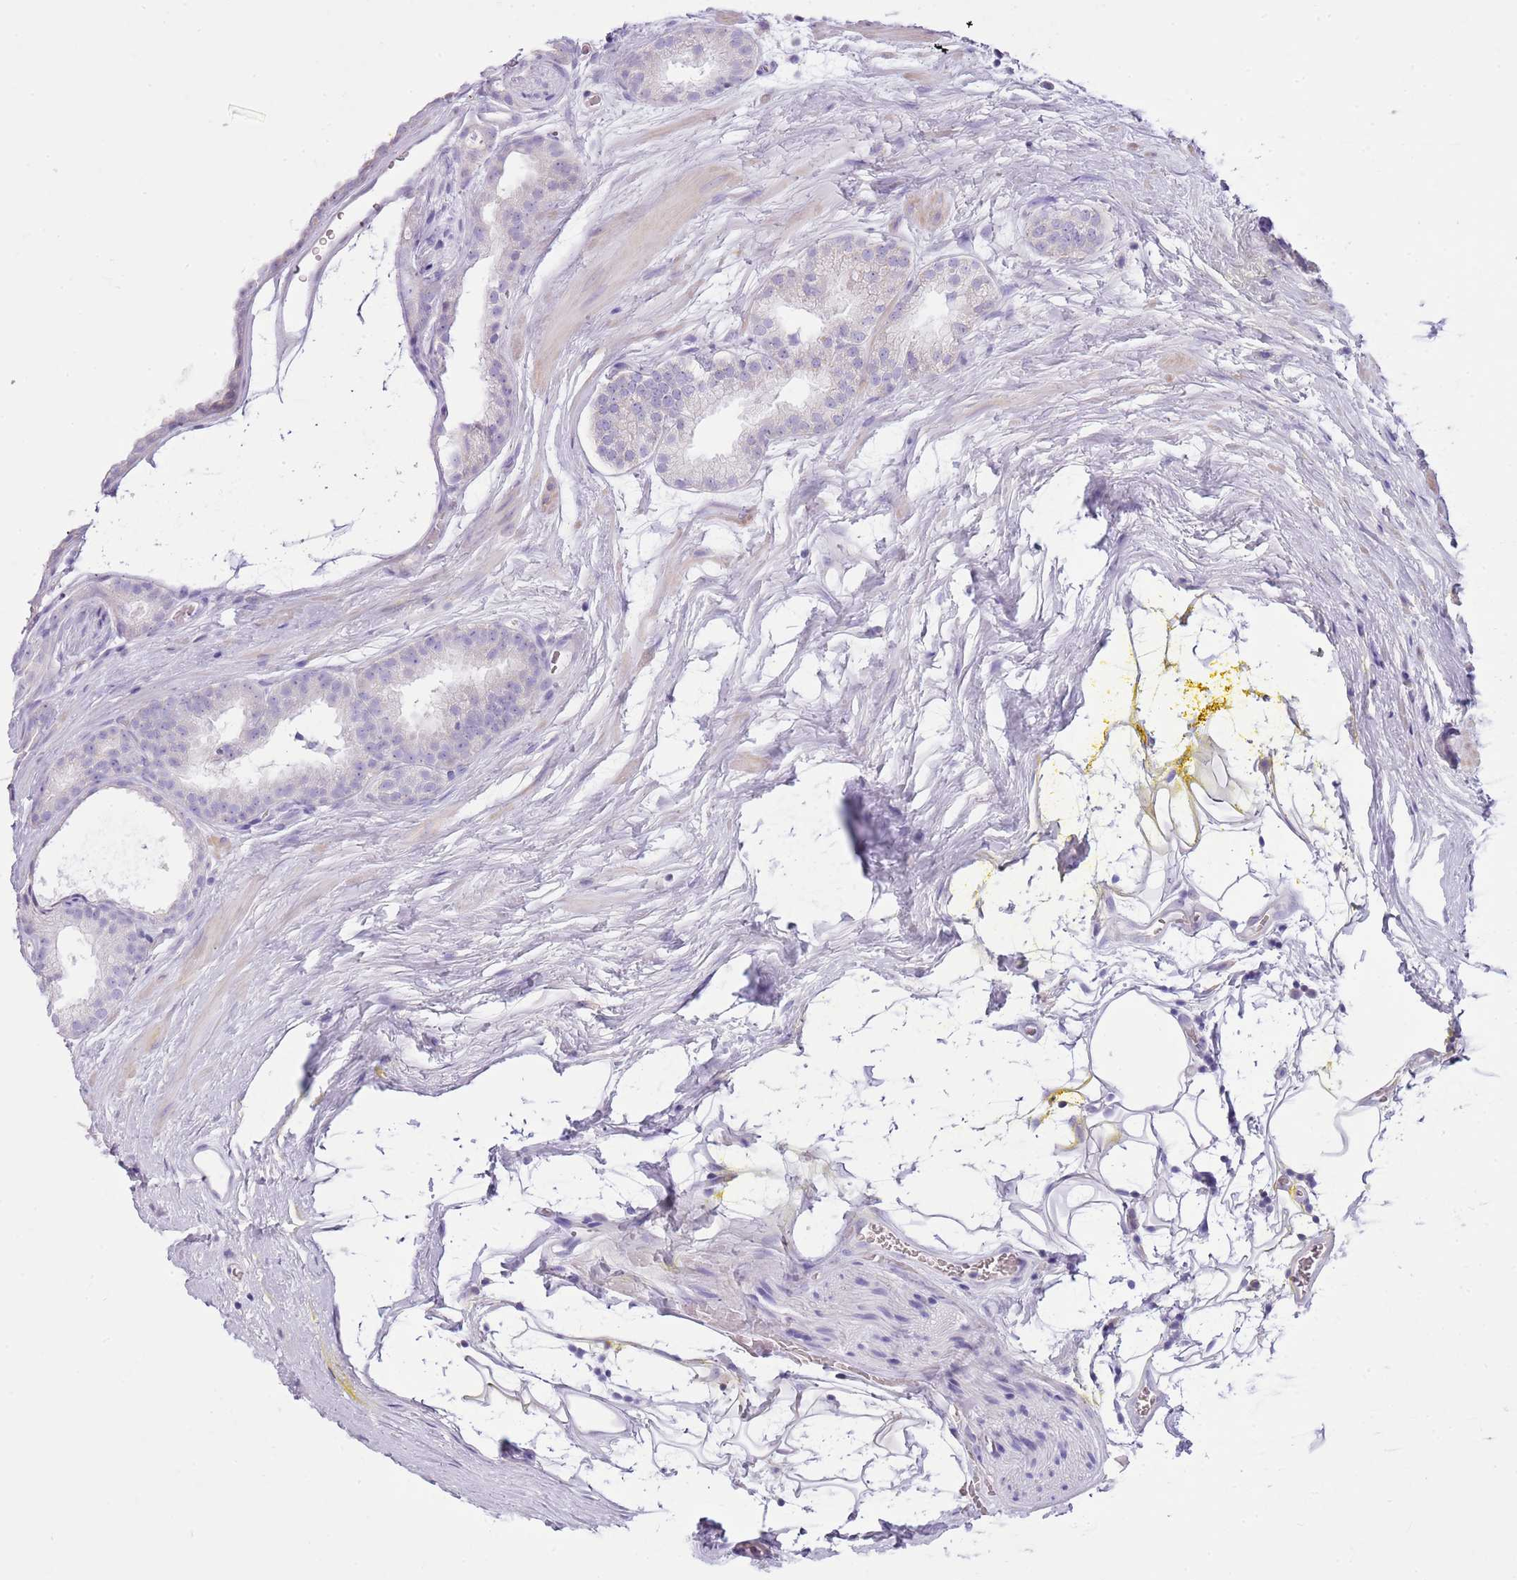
{"staining": {"intensity": "negative", "quantity": "none", "location": "none"}, "tissue": "prostate cancer", "cell_type": "Tumor cells", "image_type": "cancer", "snomed": [{"axis": "morphology", "description": "Adenocarcinoma, High grade"}, {"axis": "topography", "description": "Prostate"}], "caption": "Immunohistochemistry of prostate cancer (high-grade adenocarcinoma) exhibits no expression in tumor cells. (Immunohistochemistry (ihc), brightfield microscopy, high magnification).", "gene": "CNPPD1", "patient": {"sex": "male", "age": 72}}